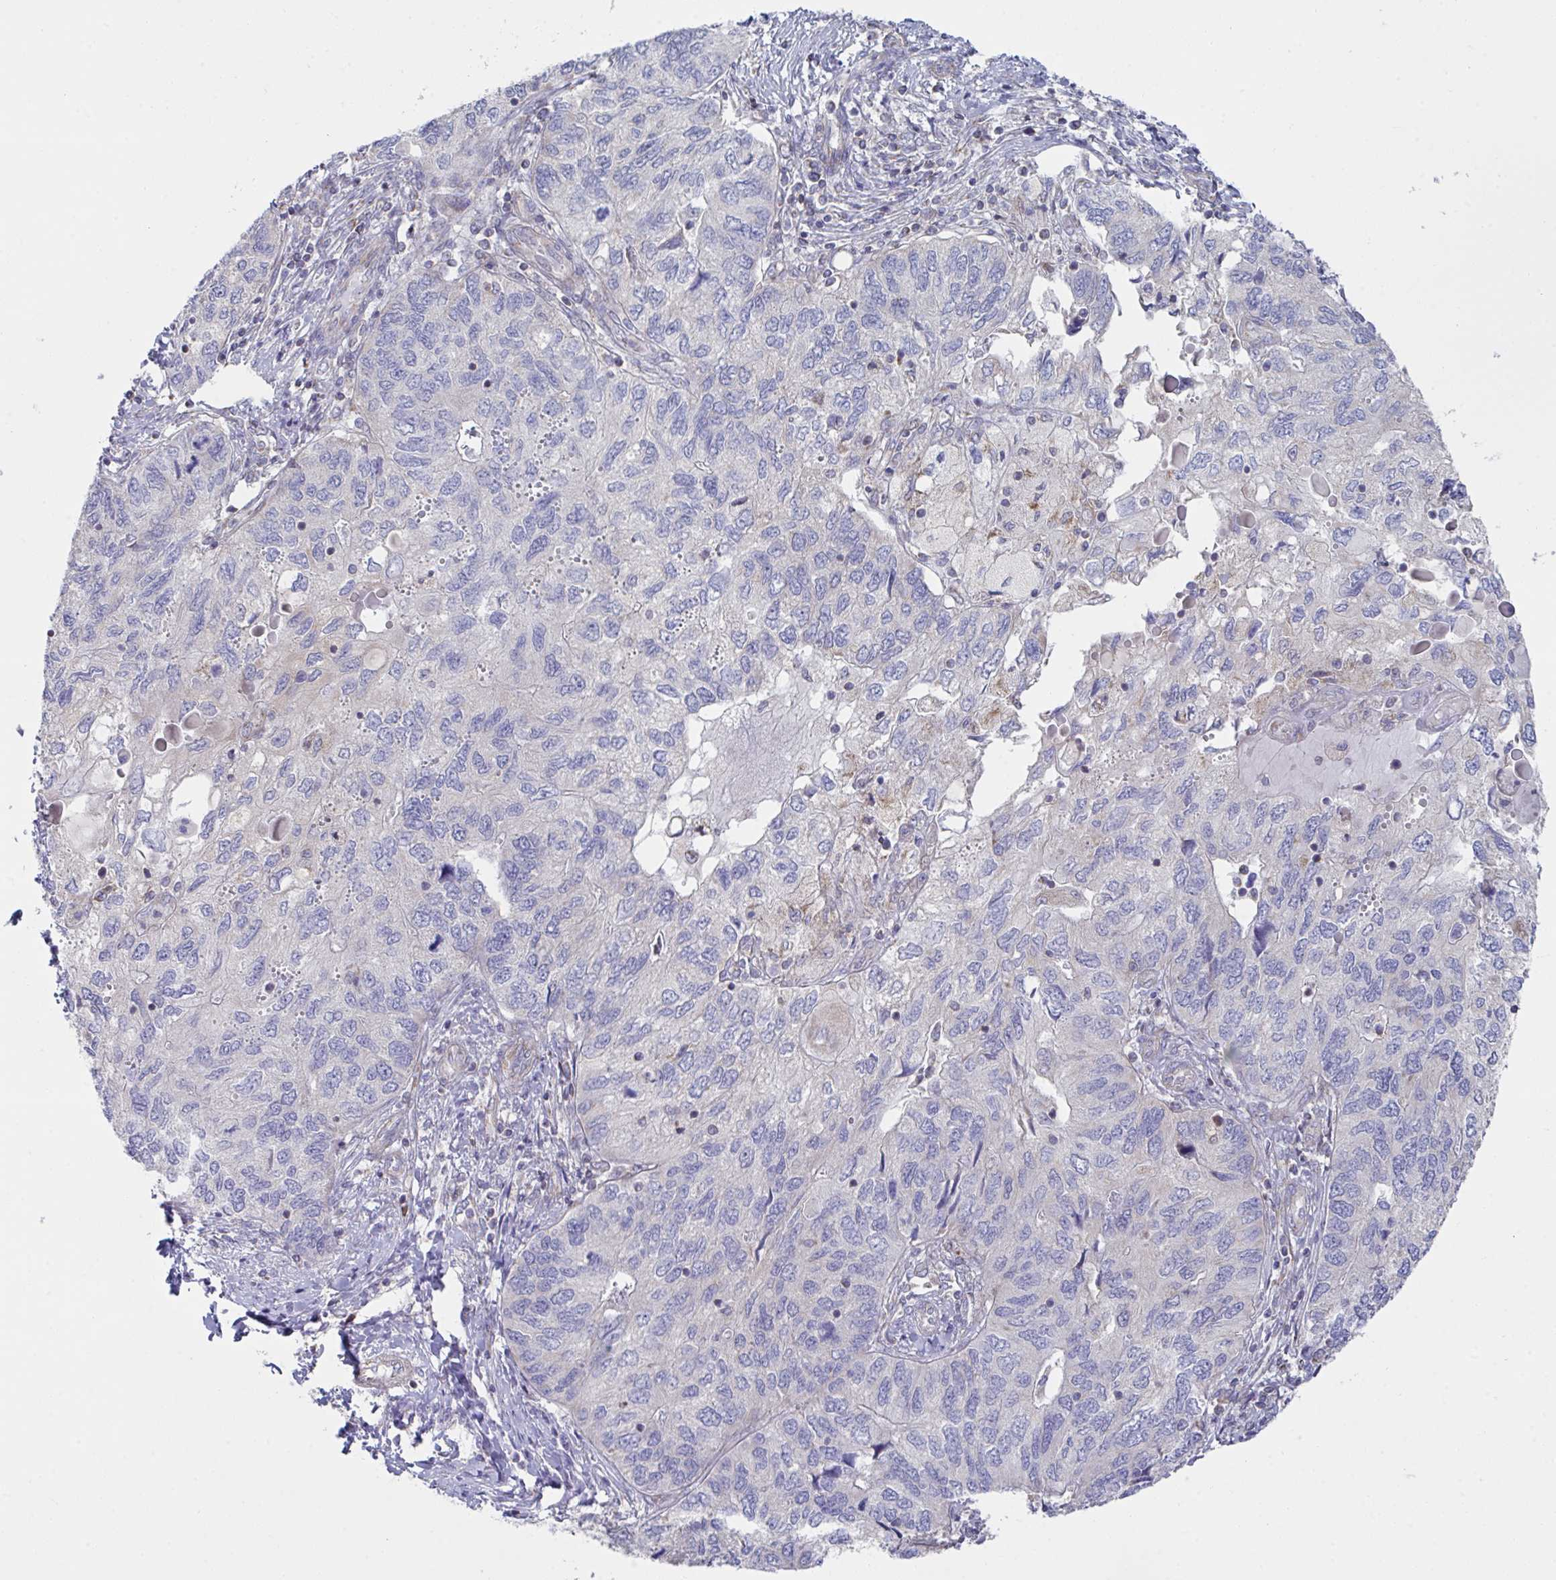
{"staining": {"intensity": "negative", "quantity": "none", "location": "none"}, "tissue": "endometrial cancer", "cell_type": "Tumor cells", "image_type": "cancer", "snomed": [{"axis": "morphology", "description": "Carcinoma, NOS"}, {"axis": "topography", "description": "Uterus"}], "caption": "Micrograph shows no protein staining in tumor cells of endometrial cancer (carcinoma) tissue.", "gene": "NDUFA7", "patient": {"sex": "female", "age": 76}}